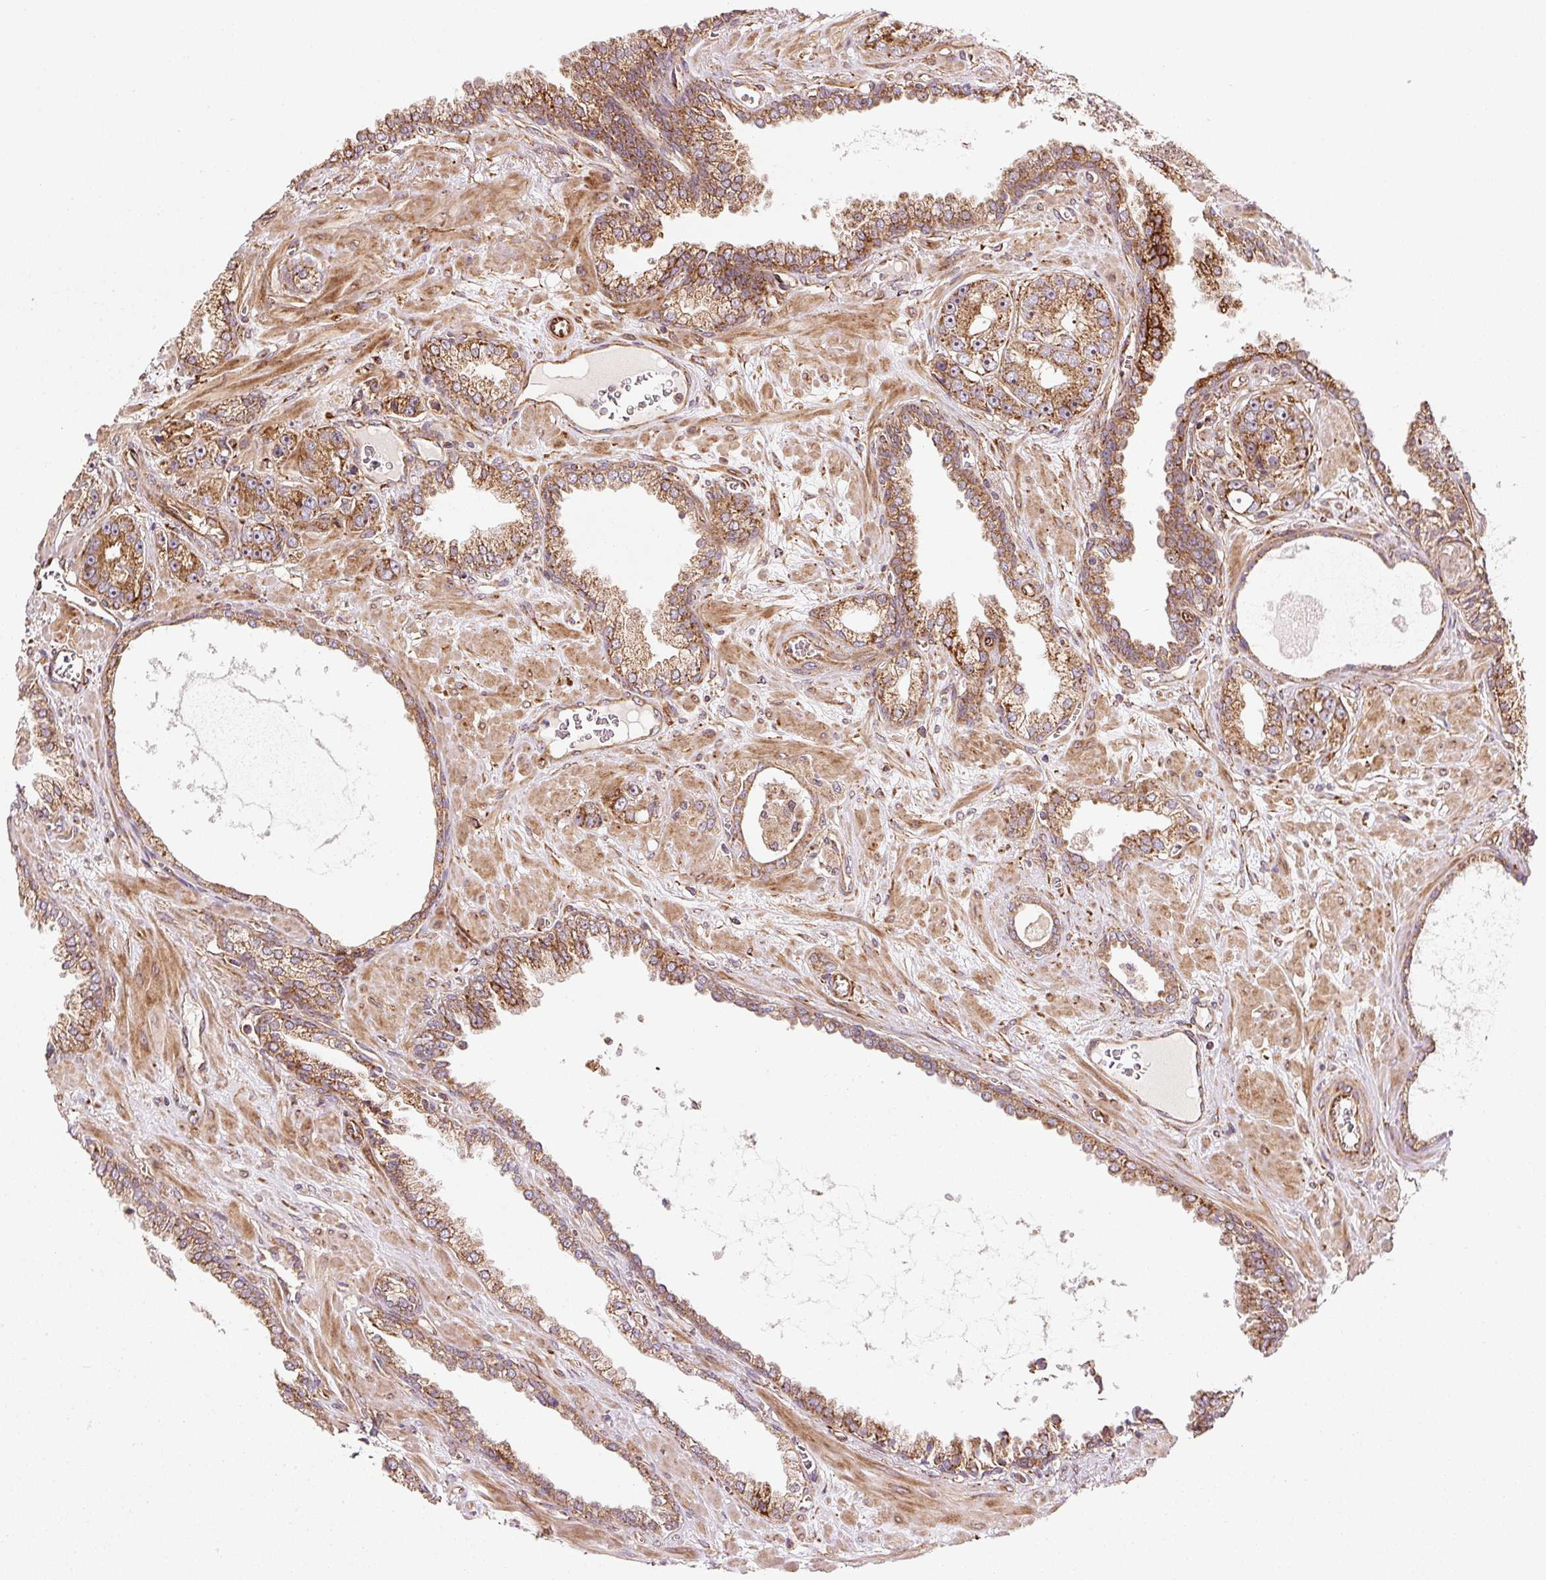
{"staining": {"intensity": "moderate", "quantity": ">75%", "location": "cytoplasmic/membranous"}, "tissue": "prostate cancer", "cell_type": "Tumor cells", "image_type": "cancer", "snomed": [{"axis": "morphology", "description": "Adenocarcinoma, High grade"}, {"axis": "topography", "description": "Prostate"}], "caption": "IHC of prostate adenocarcinoma (high-grade) displays medium levels of moderate cytoplasmic/membranous expression in approximately >75% of tumor cells.", "gene": "ISCU", "patient": {"sex": "male", "age": 71}}